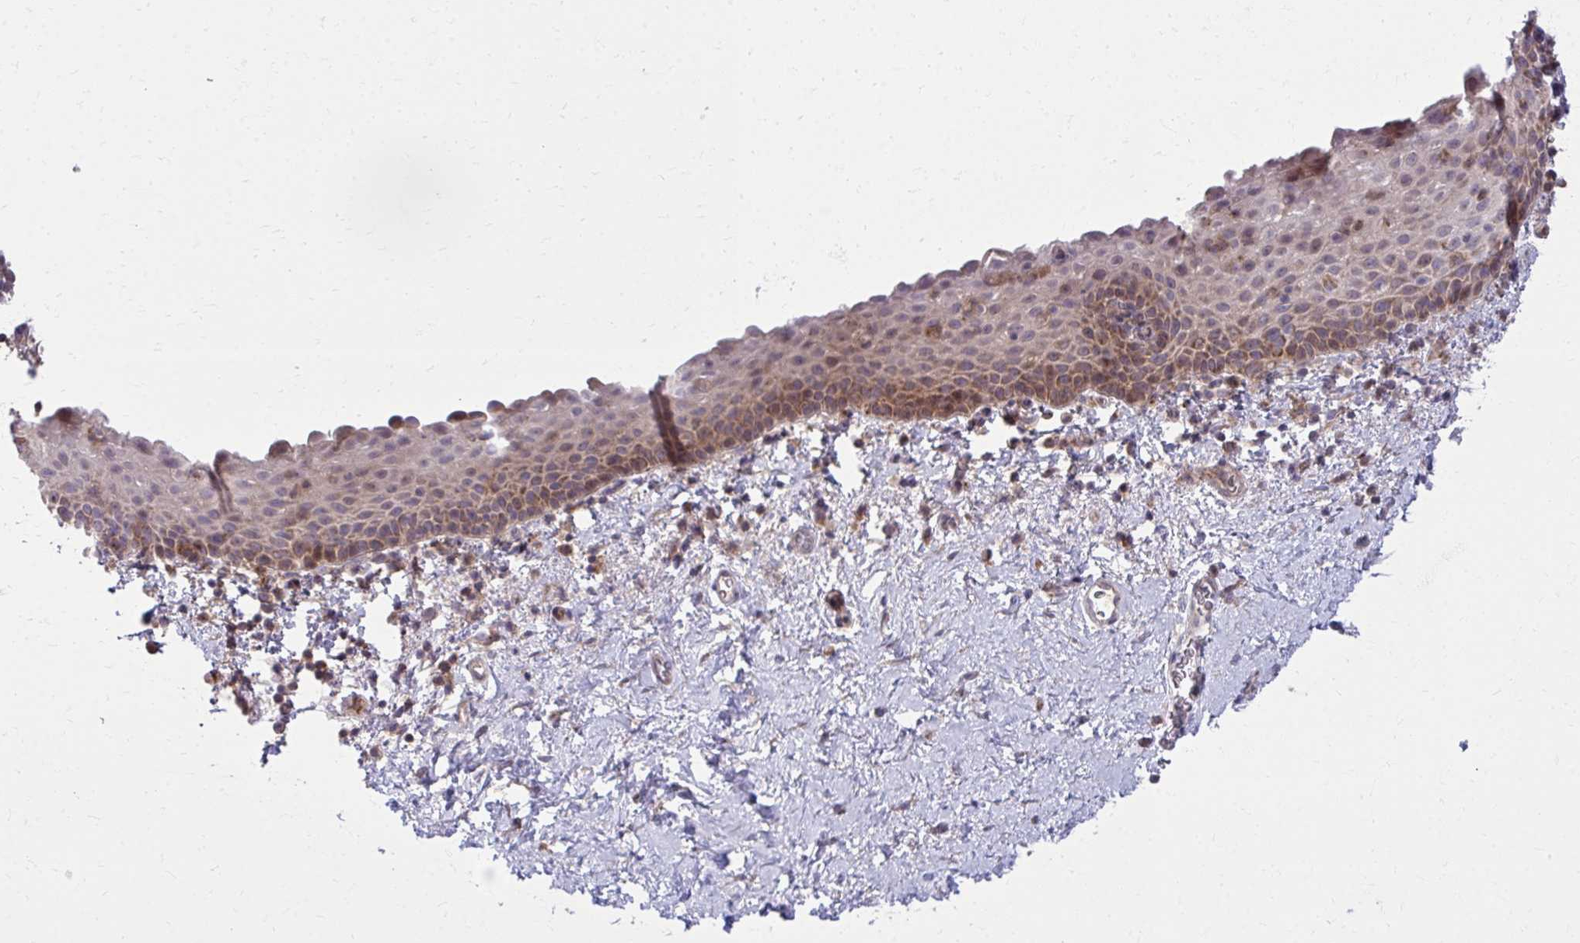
{"staining": {"intensity": "moderate", "quantity": "25%-75%", "location": "cytoplasmic/membranous"}, "tissue": "vagina", "cell_type": "Squamous epithelial cells", "image_type": "normal", "snomed": [{"axis": "morphology", "description": "Normal tissue, NOS"}, {"axis": "topography", "description": "Vagina"}], "caption": "Immunohistochemical staining of normal vagina reveals 25%-75% levels of moderate cytoplasmic/membranous protein positivity in approximately 25%-75% of squamous epithelial cells.", "gene": "C16orf54", "patient": {"sex": "female", "age": 61}}